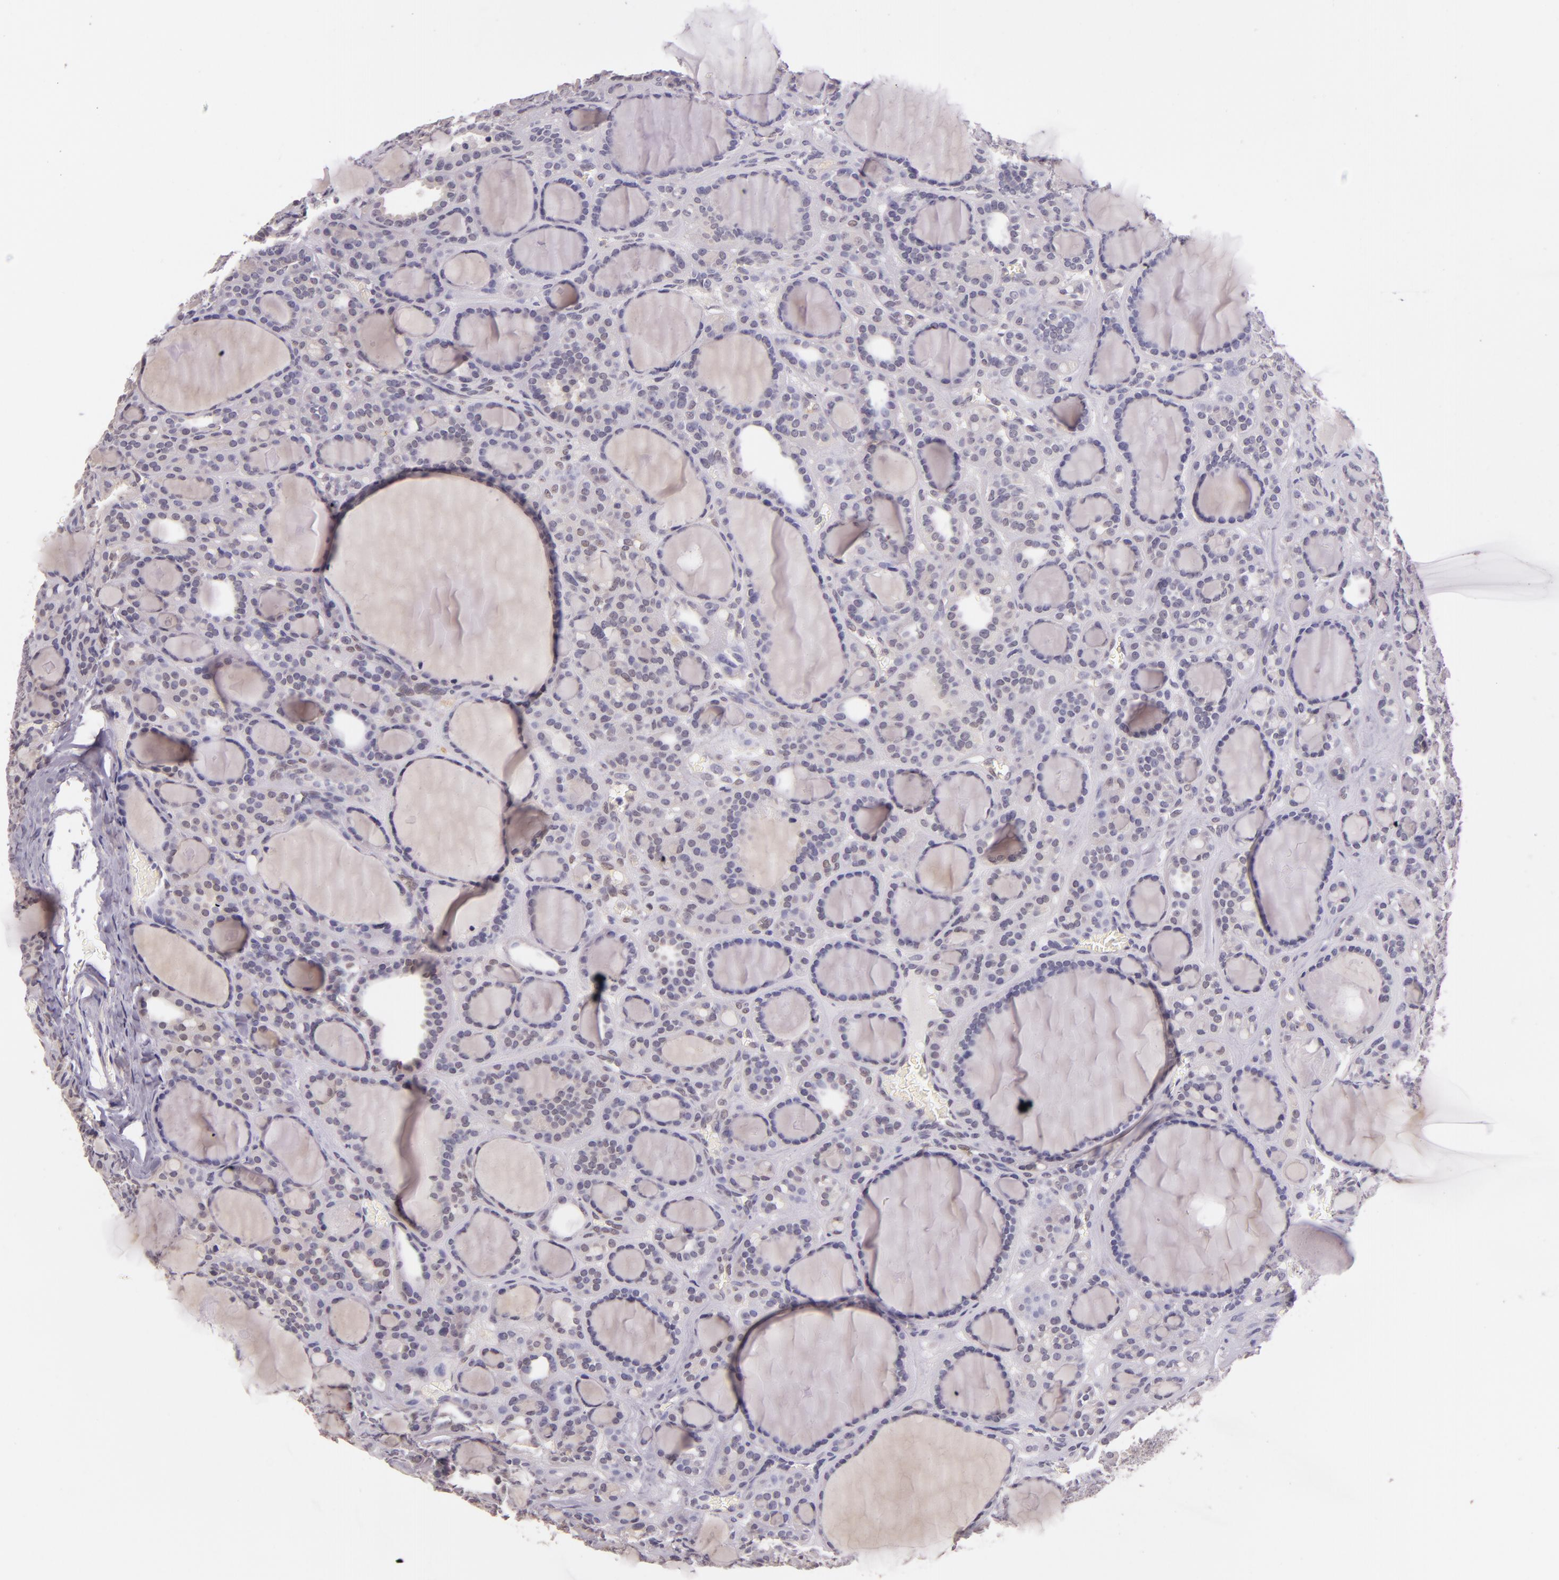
{"staining": {"intensity": "weak", "quantity": "<25%", "location": "nuclear"}, "tissue": "thyroid cancer", "cell_type": "Tumor cells", "image_type": "cancer", "snomed": [{"axis": "morphology", "description": "Follicular adenoma carcinoma, NOS"}, {"axis": "topography", "description": "Thyroid gland"}], "caption": "This is an immunohistochemistry (IHC) photomicrograph of human thyroid cancer. There is no expression in tumor cells.", "gene": "HSPA8", "patient": {"sex": "female", "age": 71}}